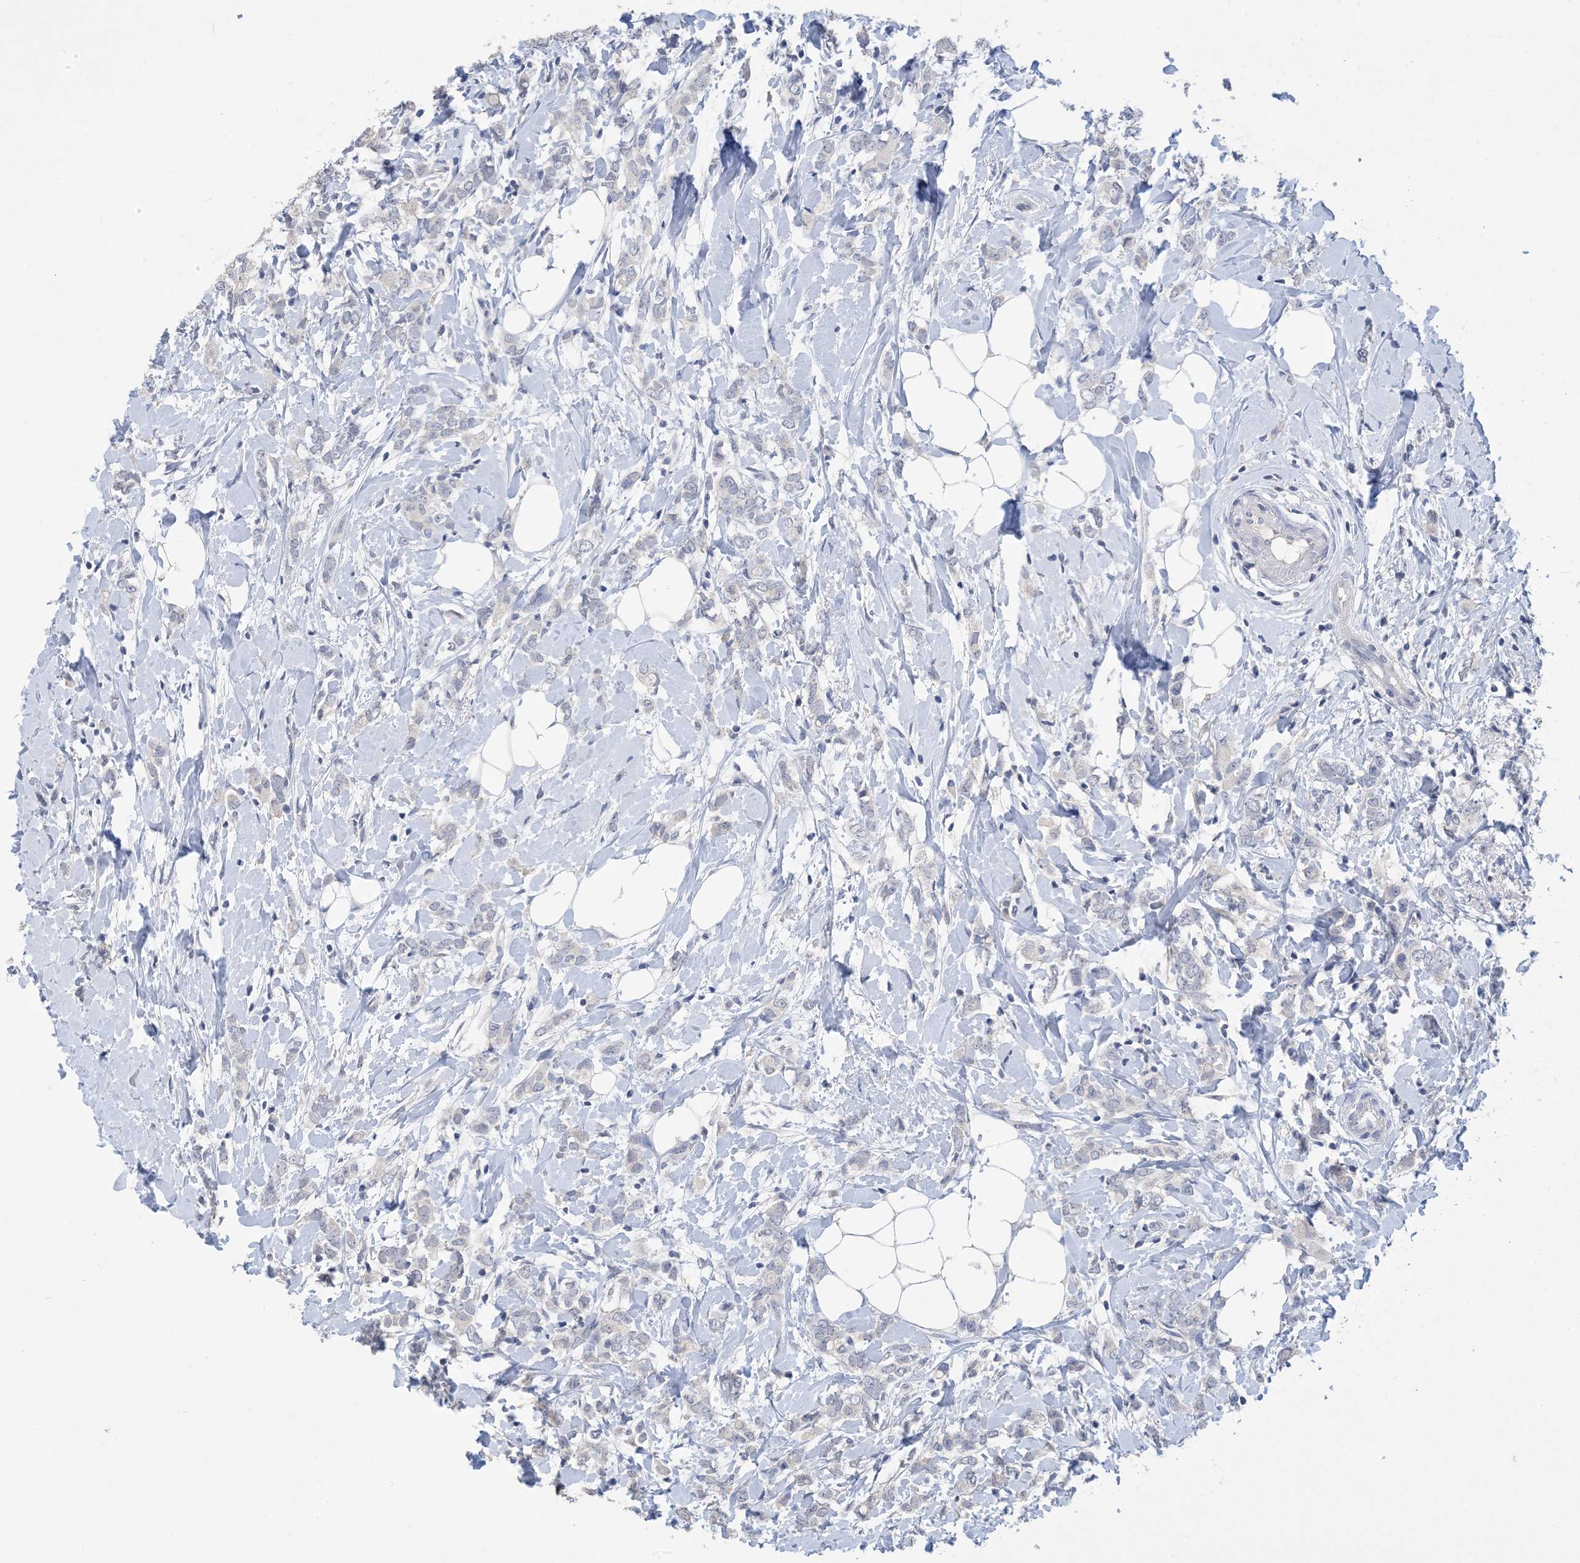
{"staining": {"intensity": "negative", "quantity": "none", "location": "none"}, "tissue": "breast cancer", "cell_type": "Tumor cells", "image_type": "cancer", "snomed": [{"axis": "morphology", "description": "Normal tissue, NOS"}, {"axis": "morphology", "description": "Lobular carcinoma"}, {"axis": "topography", "description": "Breast"}], "caption": "High magnification brightfield microscopy of lobular carcinoma (breast) stained with DAB (3,3'-diaminobenzidine) (brown) and counterstained with hematoxylin (blue): tumor cells show no significant staining.", "gene": "DSC3", "patient": {"sex": "female", "age": 47}}